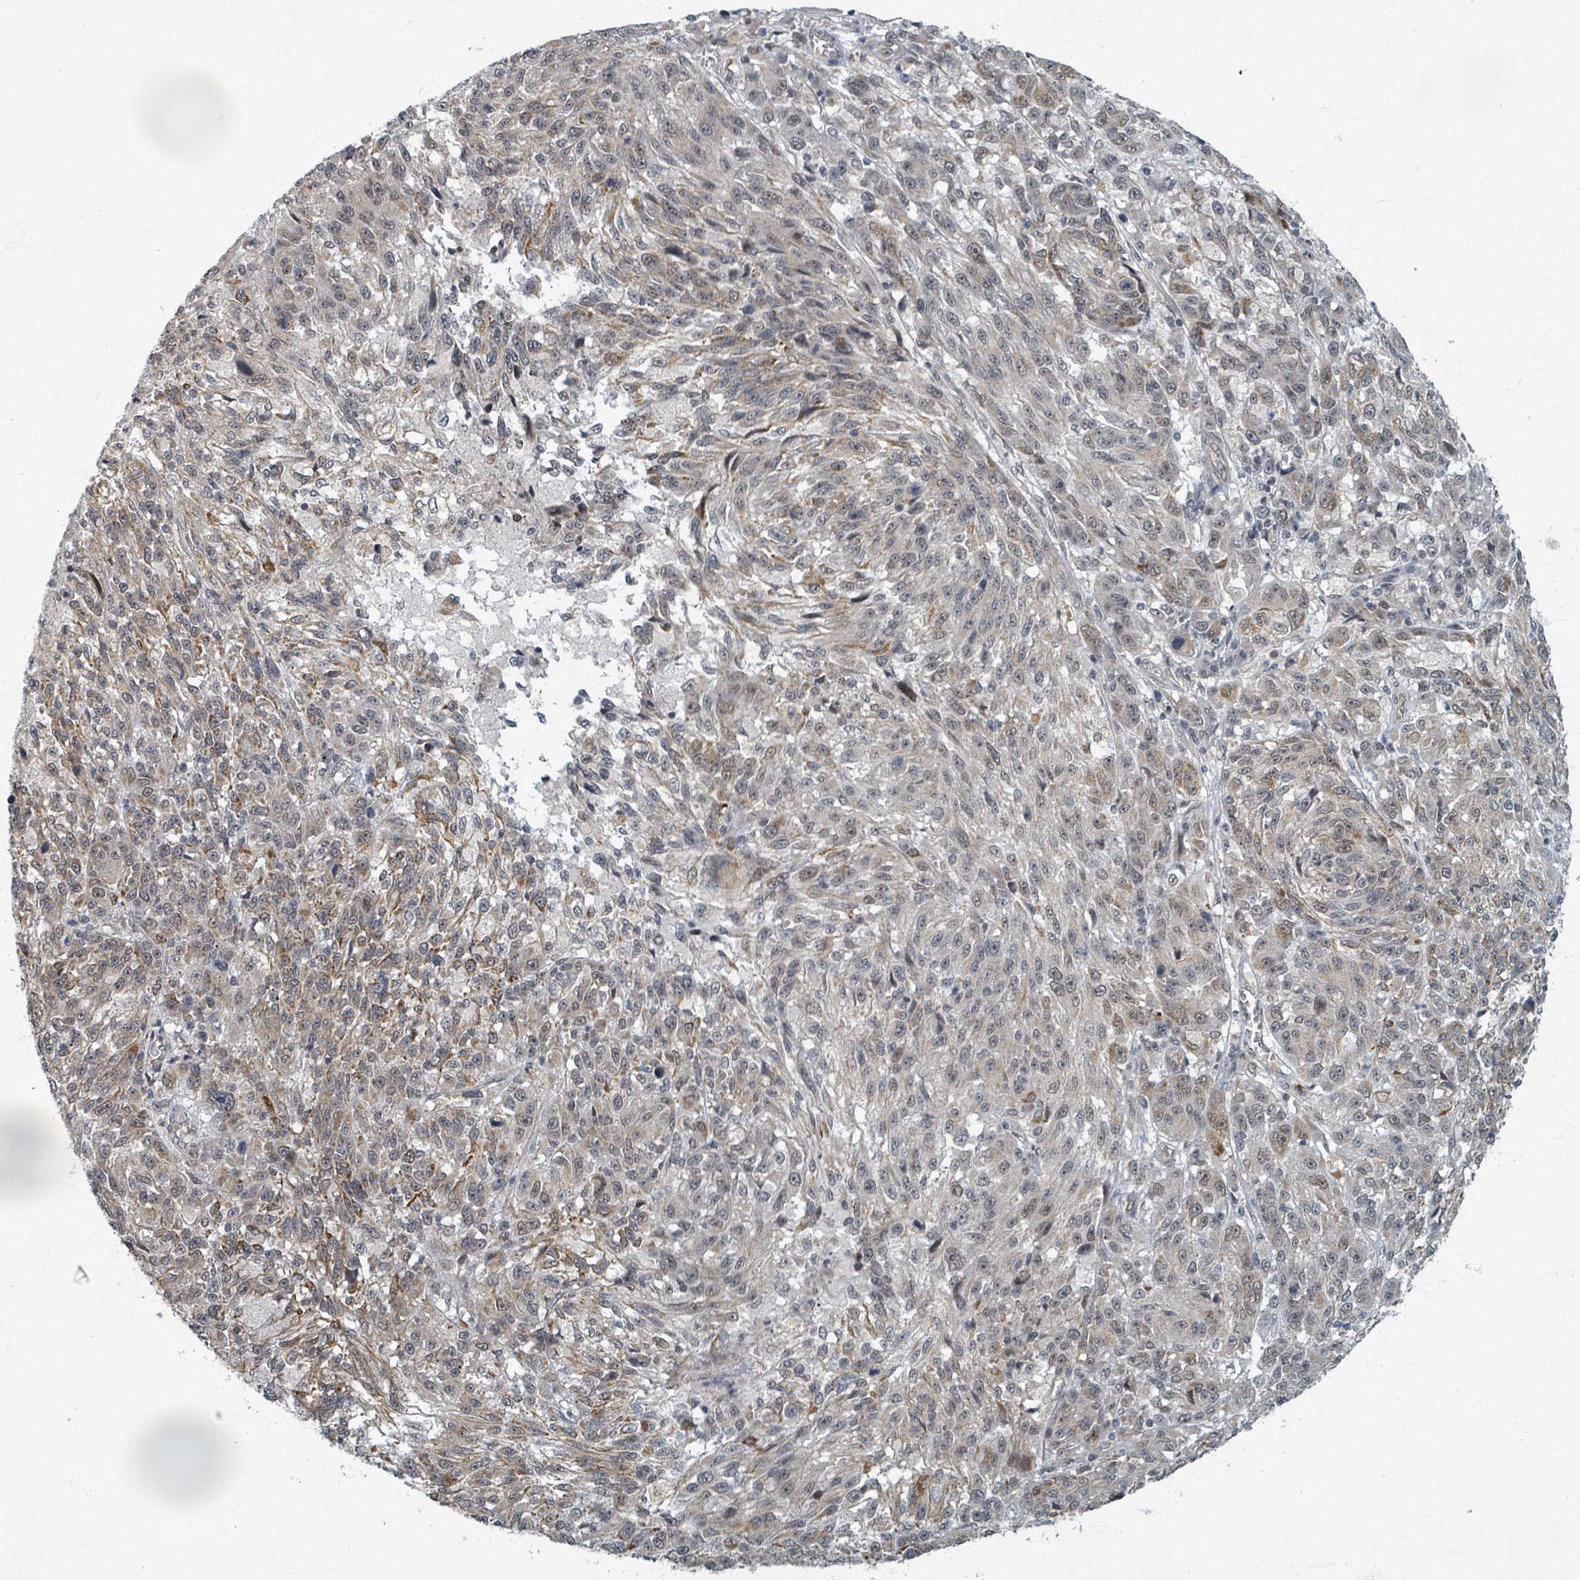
{"staining": {"intensity": "moderate", "quantity": "<25%", "location": "cytoplasmic/membranous,nuclear"}, "tissue": "melanoma", "cell_type": "Tumor cells", "image_type": "cancer", "snomed": [{"axis": "morphology", "description": "Malignant melanoma, NOS"}, {"axis": "topography", "description": "Skin"}], "caption": "This is an image of IHC staining of melanoma, which shows moderate expression in the cytoplasmic/membranous and nuclear of tumor cells.", "gene": "INTS15", "patient": {"sex": "male", "age": 53}}